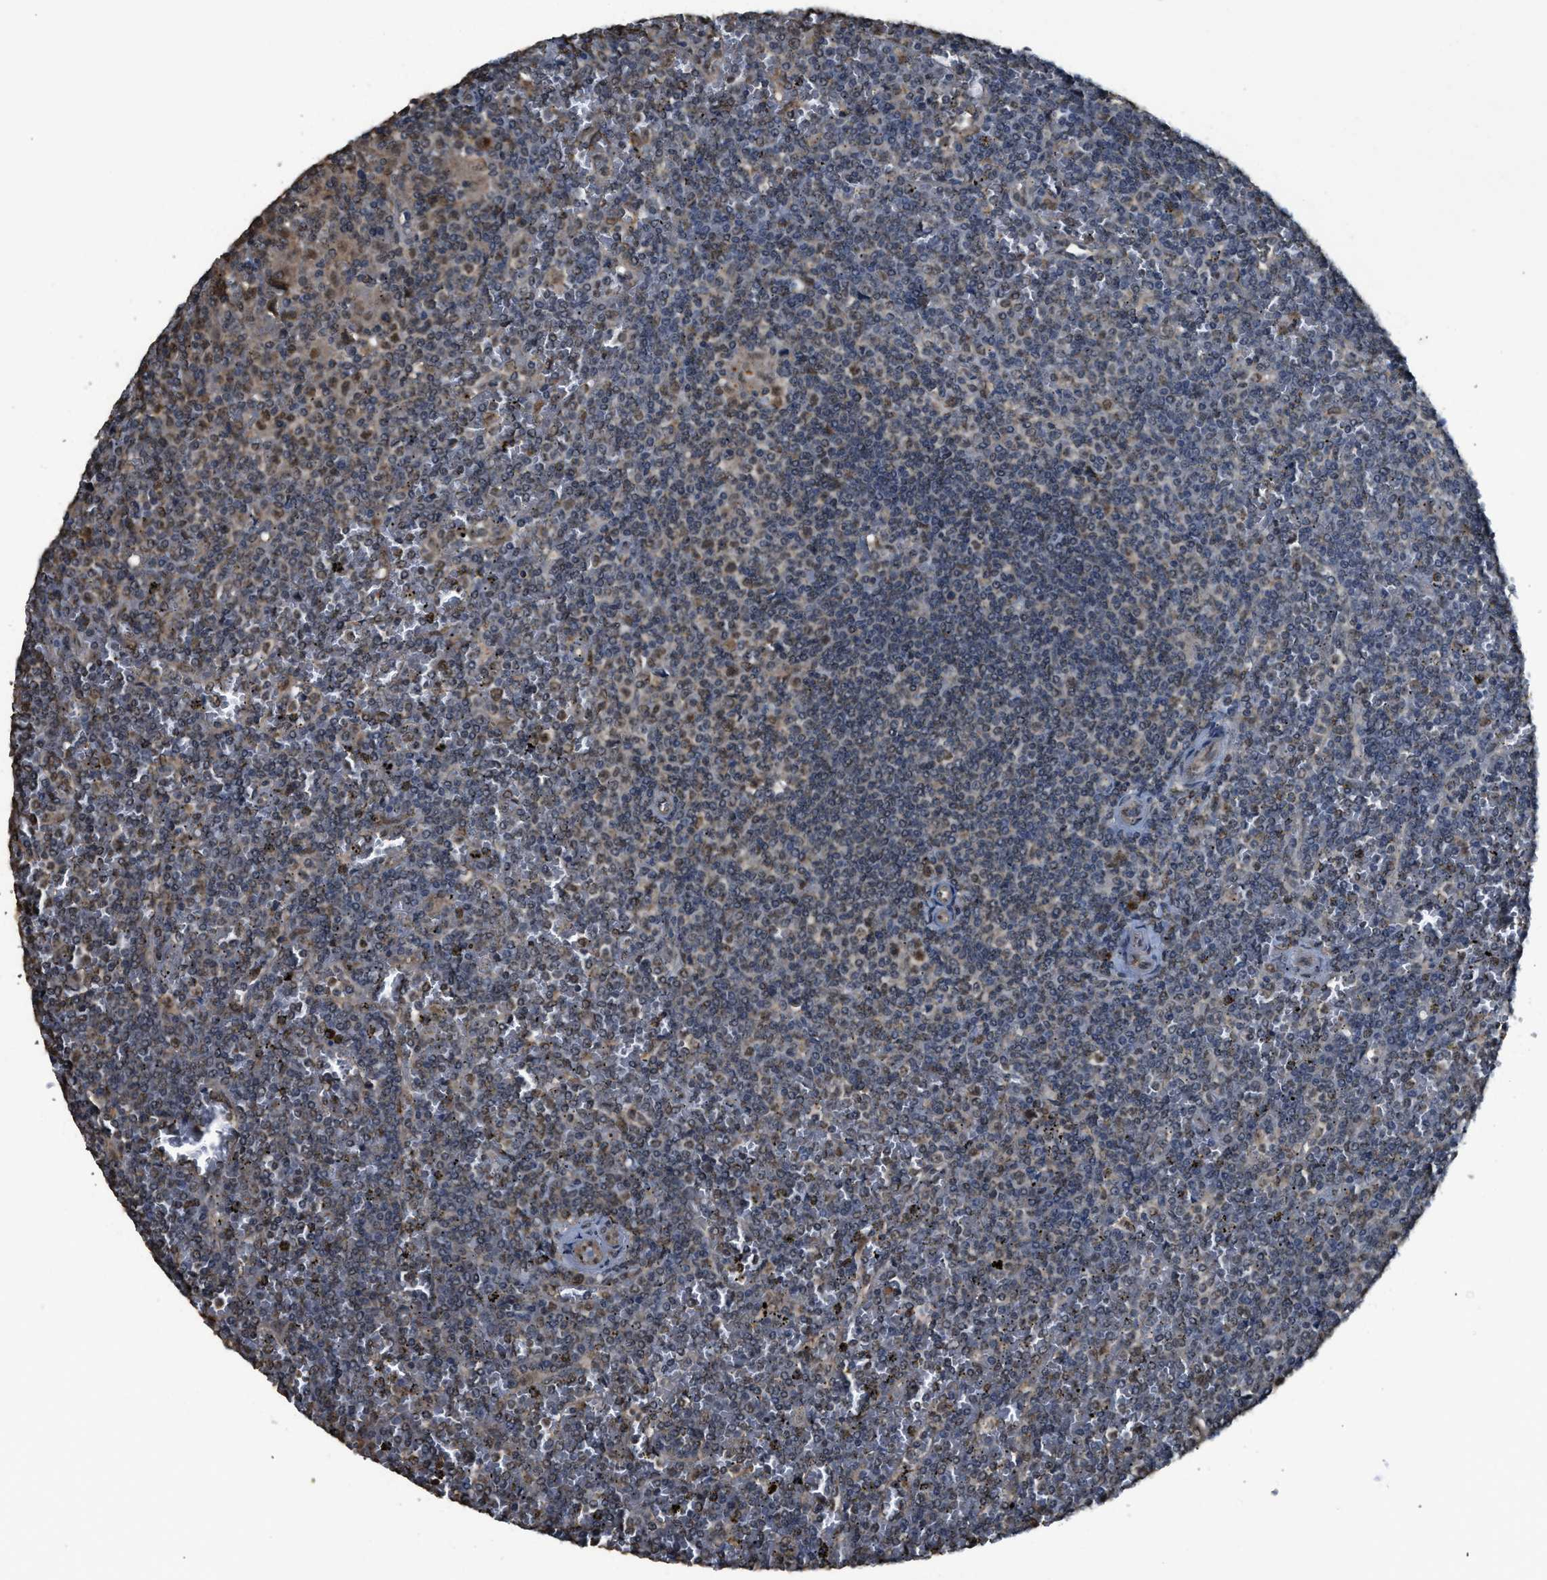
{"staining": {"intensity": "moderate", "quantity": "<25%", "location": "nuclear"}, "tissue": "lymphoma", "cell_type": "Tumor cells", "image_type": "cancer", "snomed": [{"axis": "morphology", "description": "Malignant lymphoma, non-Hodgkin's type, Low grade"}, {"axis": "topography", "description": "Spleen"}], "caption": "Tumor cells reveal low levels of moderate nuclear staining in approximately <25% of cells in lymphoma. (DAB (3,3'-diaminobenzidine) IHC with brightfield microscopy, high magnification).", "gene": "IPO7", "patient": {"sex": "female", "age": 19}}